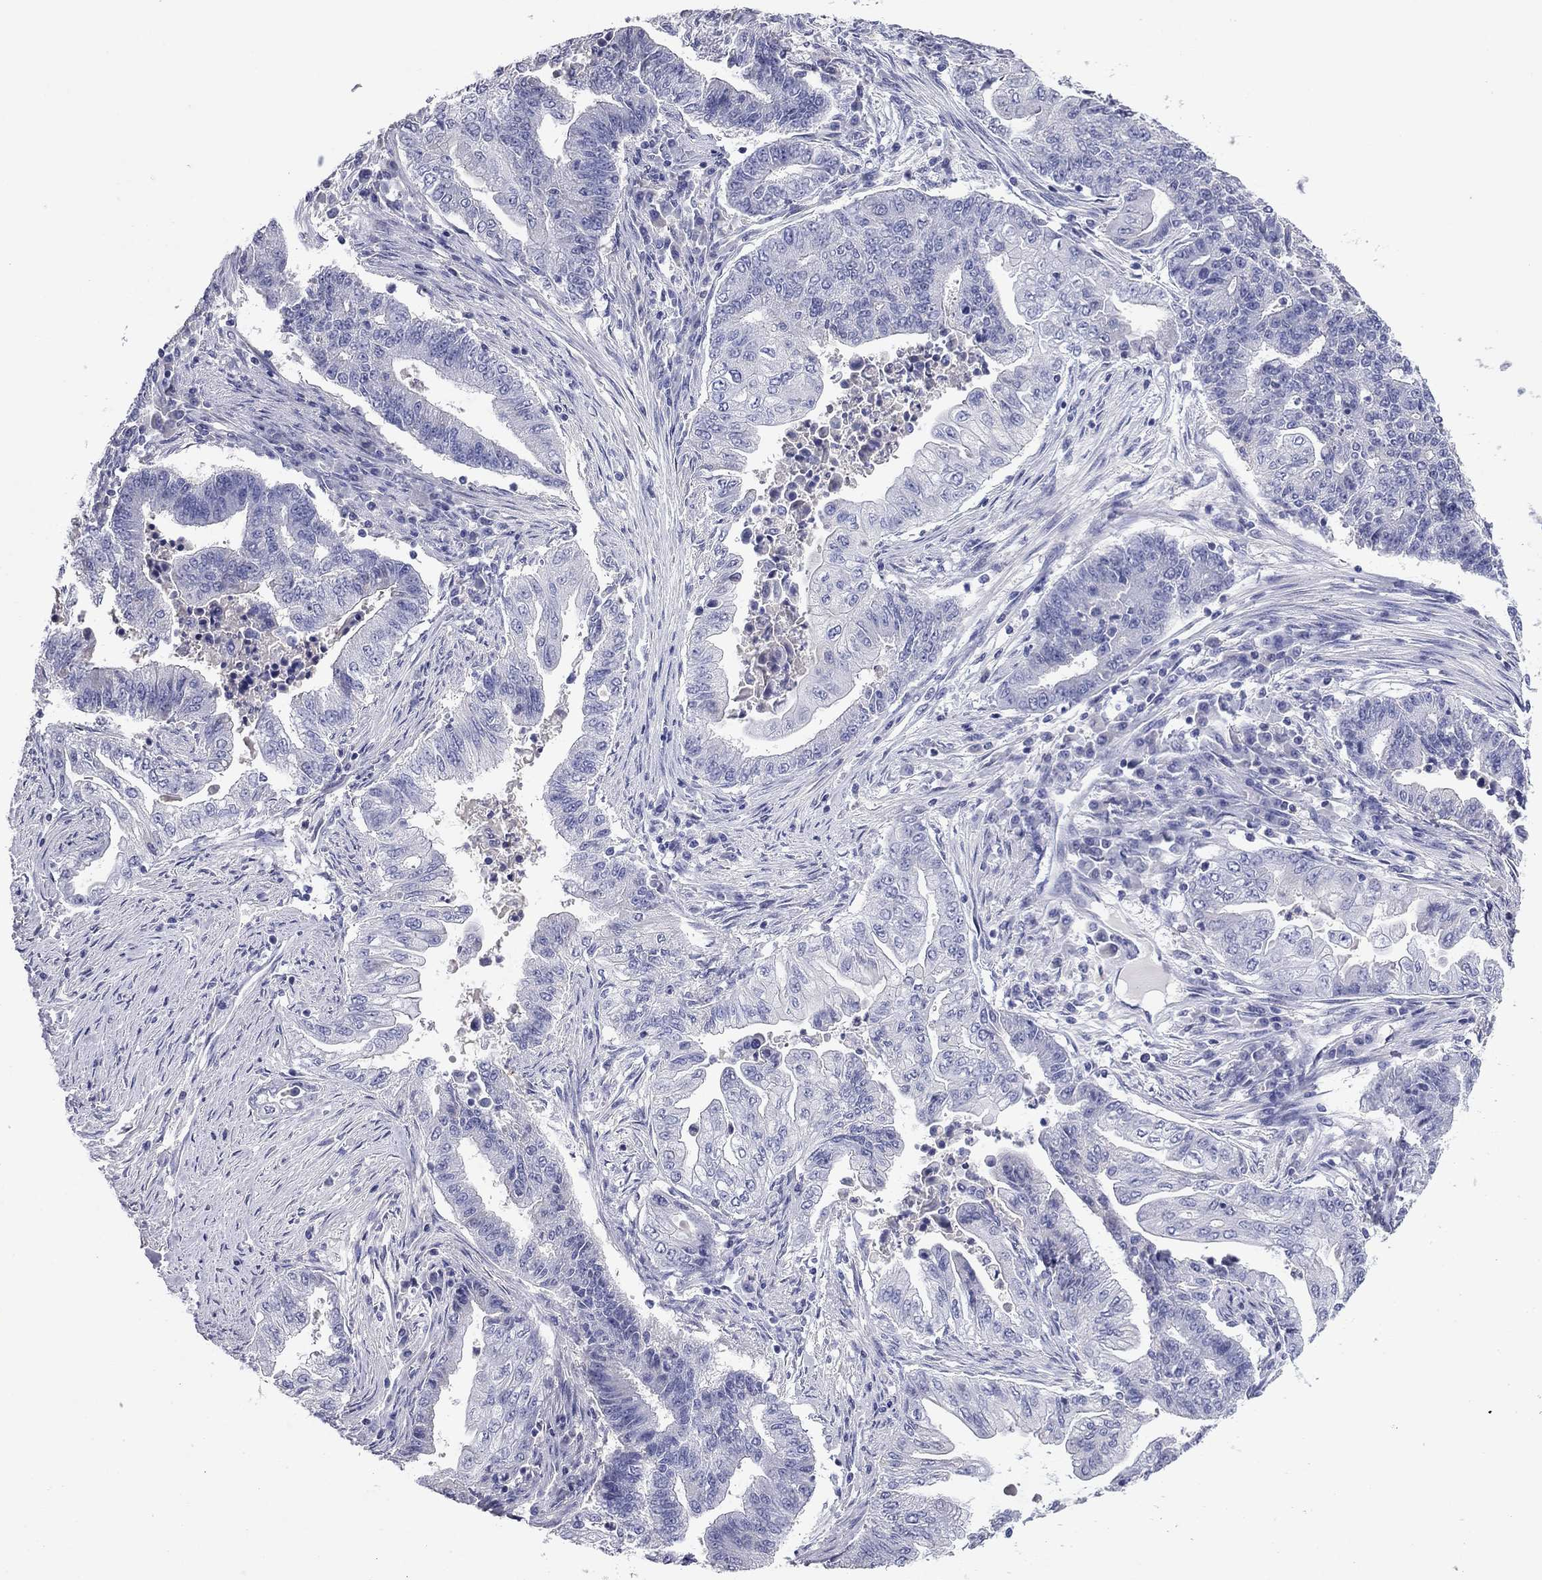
{"staining": {"intensity": "negative", "quantity": "none", "location": "none"}, "tissue": "endometrial cancer", "cell_type": "Tumor cells", "image_type": "cancer", "snomed": [{"axis": "morphology", "description": "Adenocarcinoma, NOS"}, {"axis": "topography", "description": "Uterus"}, {"axis": "topography", "description": "Endometrium"}], "caption": "A high-resolution photomicrograph shows IHC staining of endometrial cancer, which reveals no significant staining in tumor cells.", "gene": "CFAP119", "patient": {"sex": "female", "age": 54}}